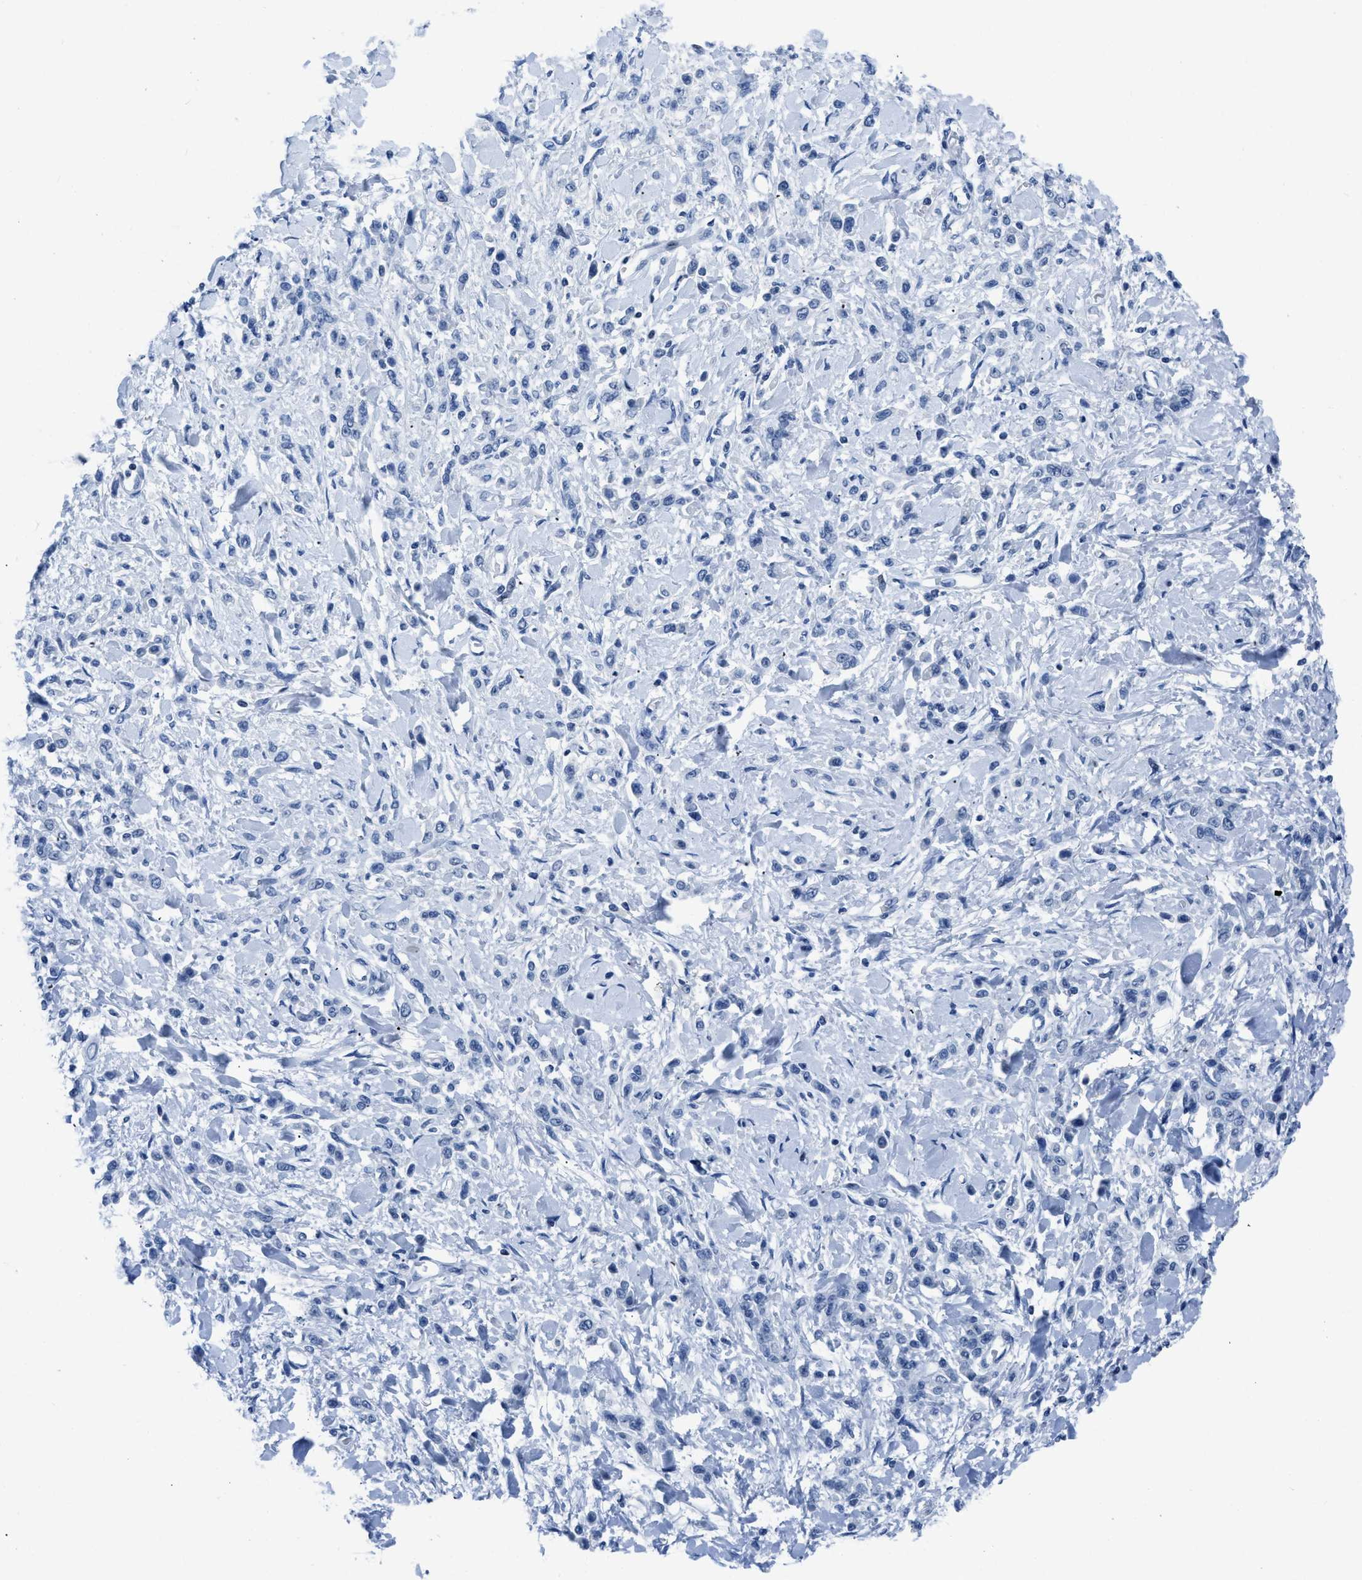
{"staining": {"intensity": "negative", "quantity": "none", "location": "none"}, "tissue": "stomach cancer", "cell_type": "Tumor cells", "image_type": "cancer", "snomed": [{"axis": "morphology", "description": "Normal tissue, NOS"}, {"axis": "morphology", "description": "Adenocarcinoma, NOS"}, {"axis": "topography", "description": "Stomach"}], "caption": "Immunohistochemical staining of stomach cancer (adenocarcinoma) shows no significant staining in tumor cells.", "gene": "NFATC2", "patient": {"sex": "male", "age": 82}}